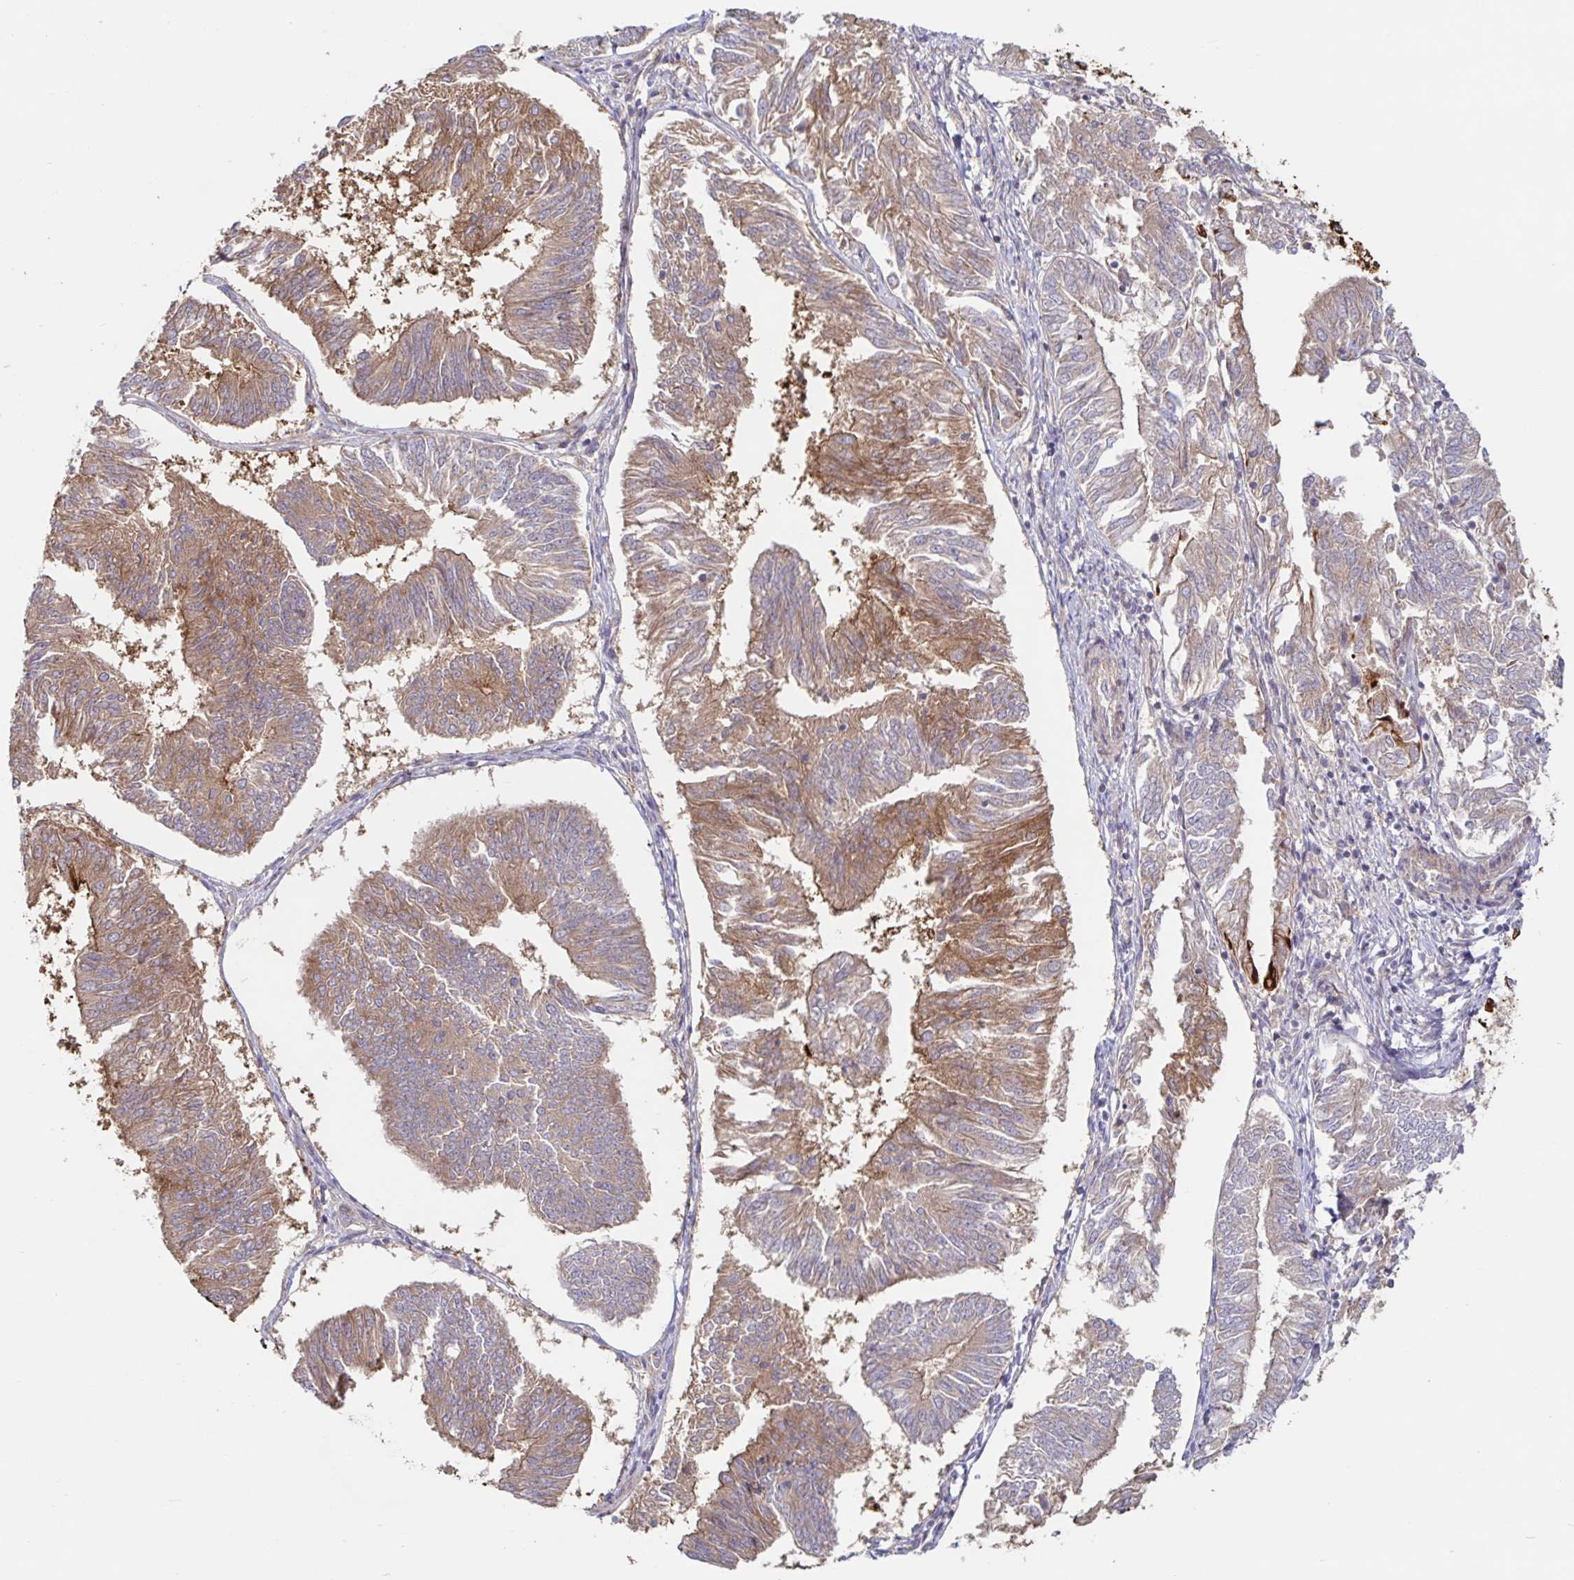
{"staining": {"intensity": "moderate", "quantity": "25%-75%", "location": "cytoplasmic/membranous"}, "tissue": "endometrial cancer", "cell_type": "Tumor cells", "image_type": "cancer", "snomed": [{"axis": "morphology", "description": "Adenocarcinoma, NOS"}, {"axis": "topography", "description": "Endometrium"}], "caption": "IHC histopathology image of neoplastic tissue: endometrial adenocarcinoma stained using IHC displays medium levels of moderate protein expression localized specifically in the cytoplasmic/membranous of tumor cells, appearing as a cytoplasmic/membranous brown color.", "gene": "AACS", "patient": {"sex": "female", "age": 58}}